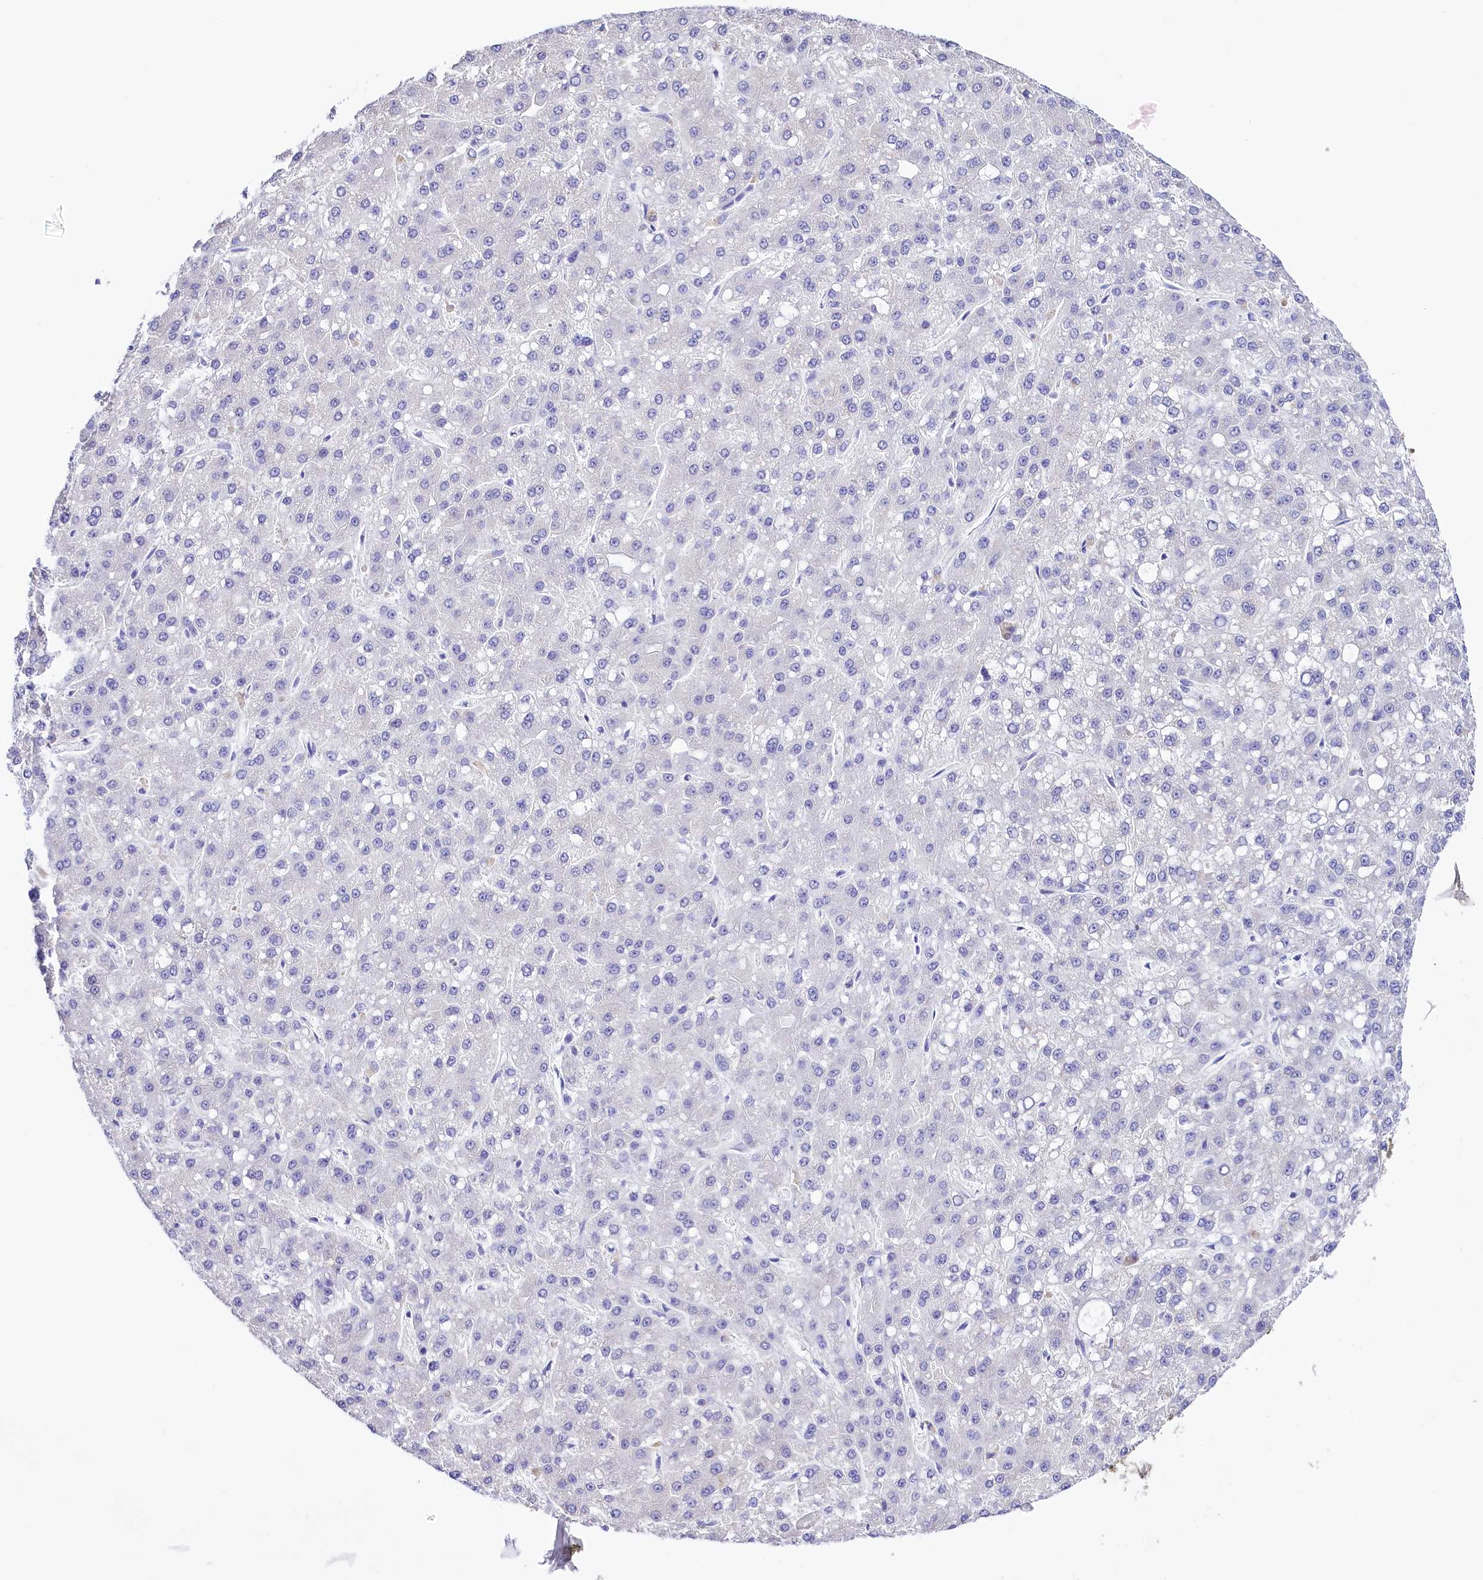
{"staining": {"intensity": "negative", "quantity": "none", "location": "none"}, "tissue": "liver cancer", "cell_type": "Tumor cells", "image_type": "cancer", "snomed": [{"axis": "morphology", "description": "Carcinoma, Hepatocellular, NOS"}, {"axis": "topography", "description": "Liver"}], "caption": "Protein analysis of hepatocellular carcinoma (liver) exhibits no significant staining in tumor cells. The staining was performed using DAB (3,3'-diaminobenzidine) to visualize the protein expression in brown, while the nuclei were stained in blue with hematoxylin (Magnification: 20x).", "gene": "SPATS2", "patient": {"sex": "male", "age": 67}}